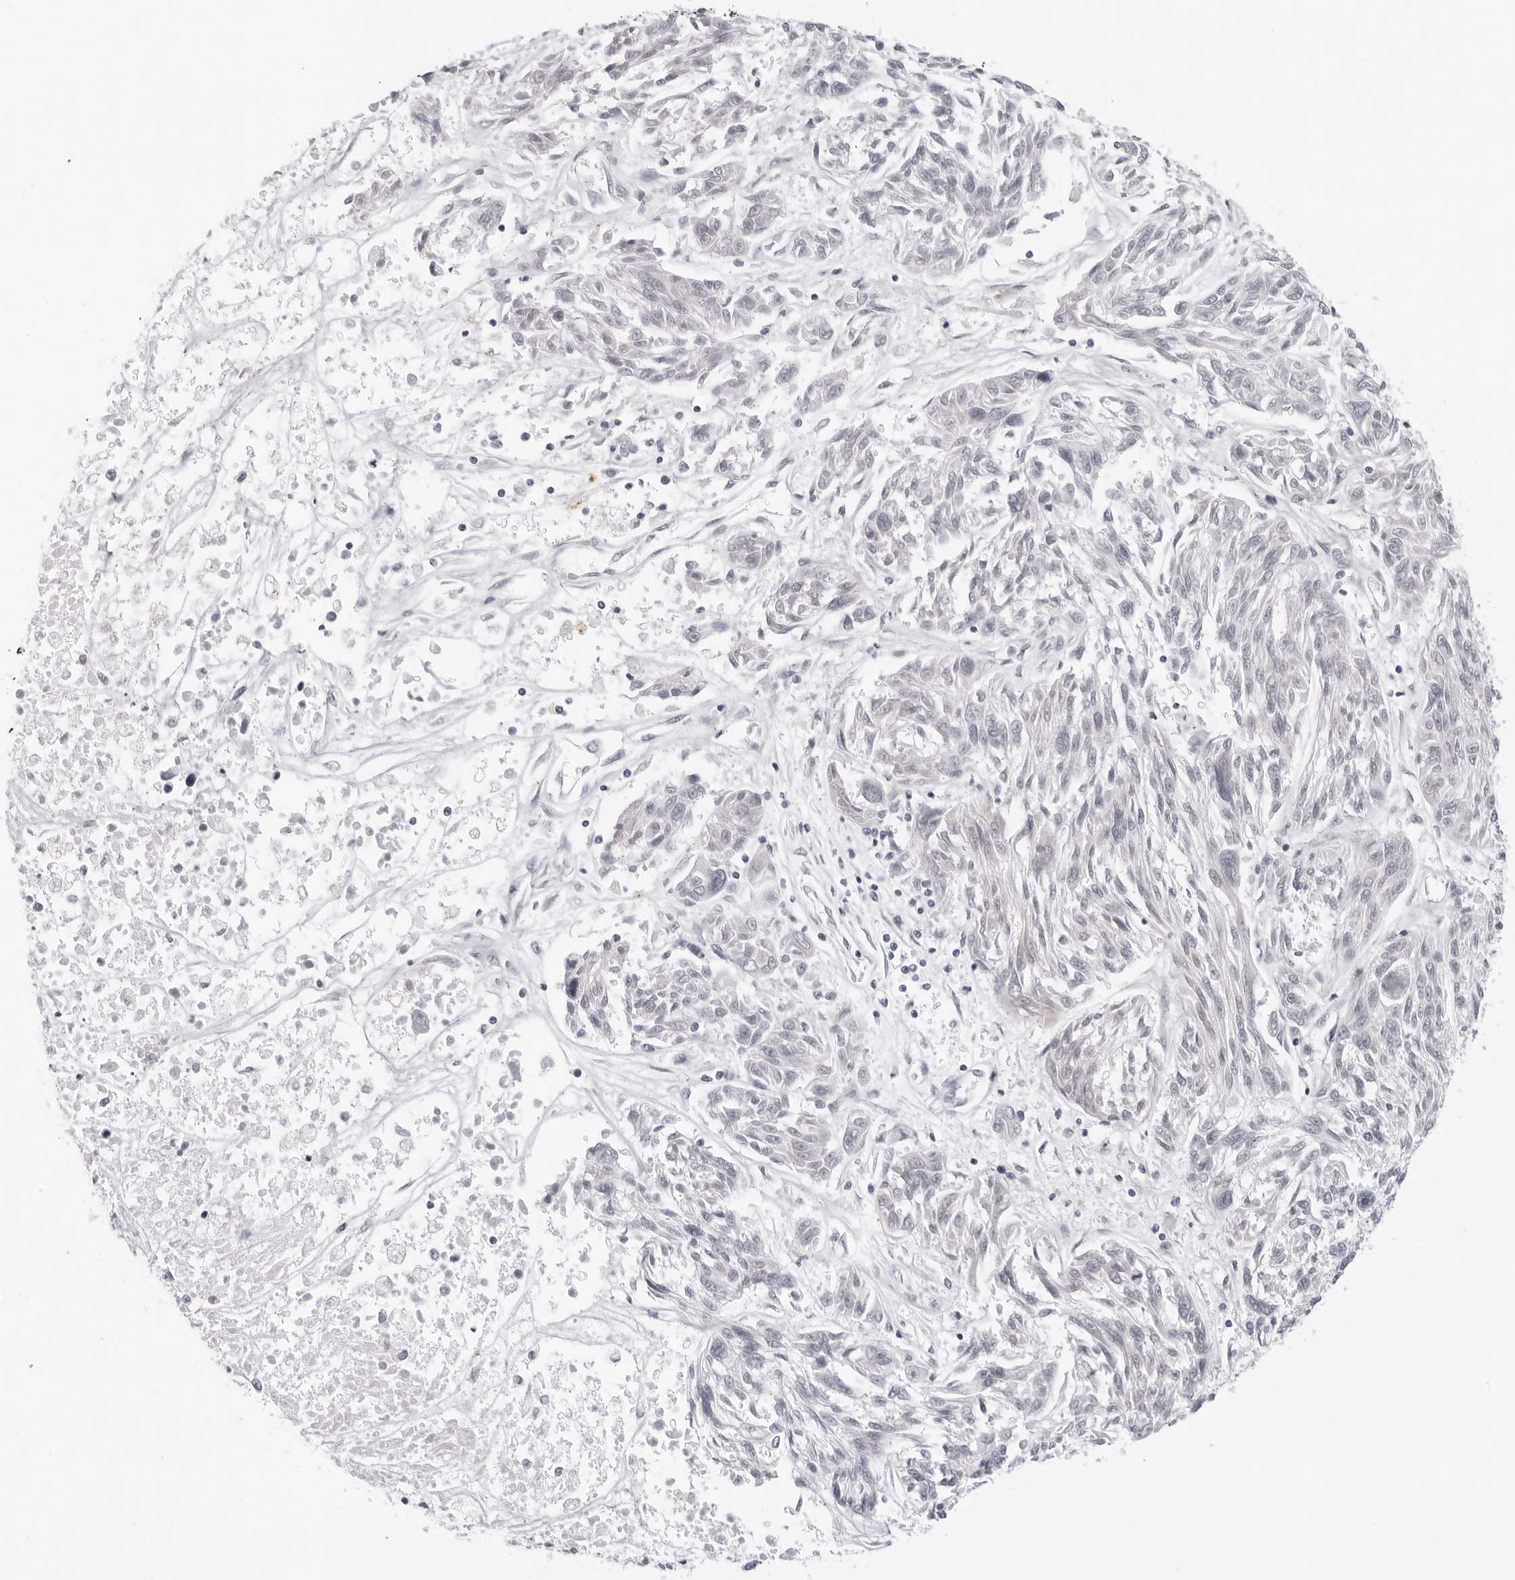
{"staining": {"intensity": "negative", "quantity": "none", "location": "none"}, "tissue": "melanoma", "cell_type": "Tumor cells", "image_type": "cancer", "snomed": [{"axis": "morphology", "description": "Malignant melanoma, NOS"}, {"axis": "topography", "description": "Skin"}], "caption": "Immunohistochemistry (IHC) micrograph of neoplastic tissue: melanoma stained with DAB demonstrates no significant protein positivity in tumor cells.", "gene": "EDN2", "patient": {"sex": "male", "age": 53}}